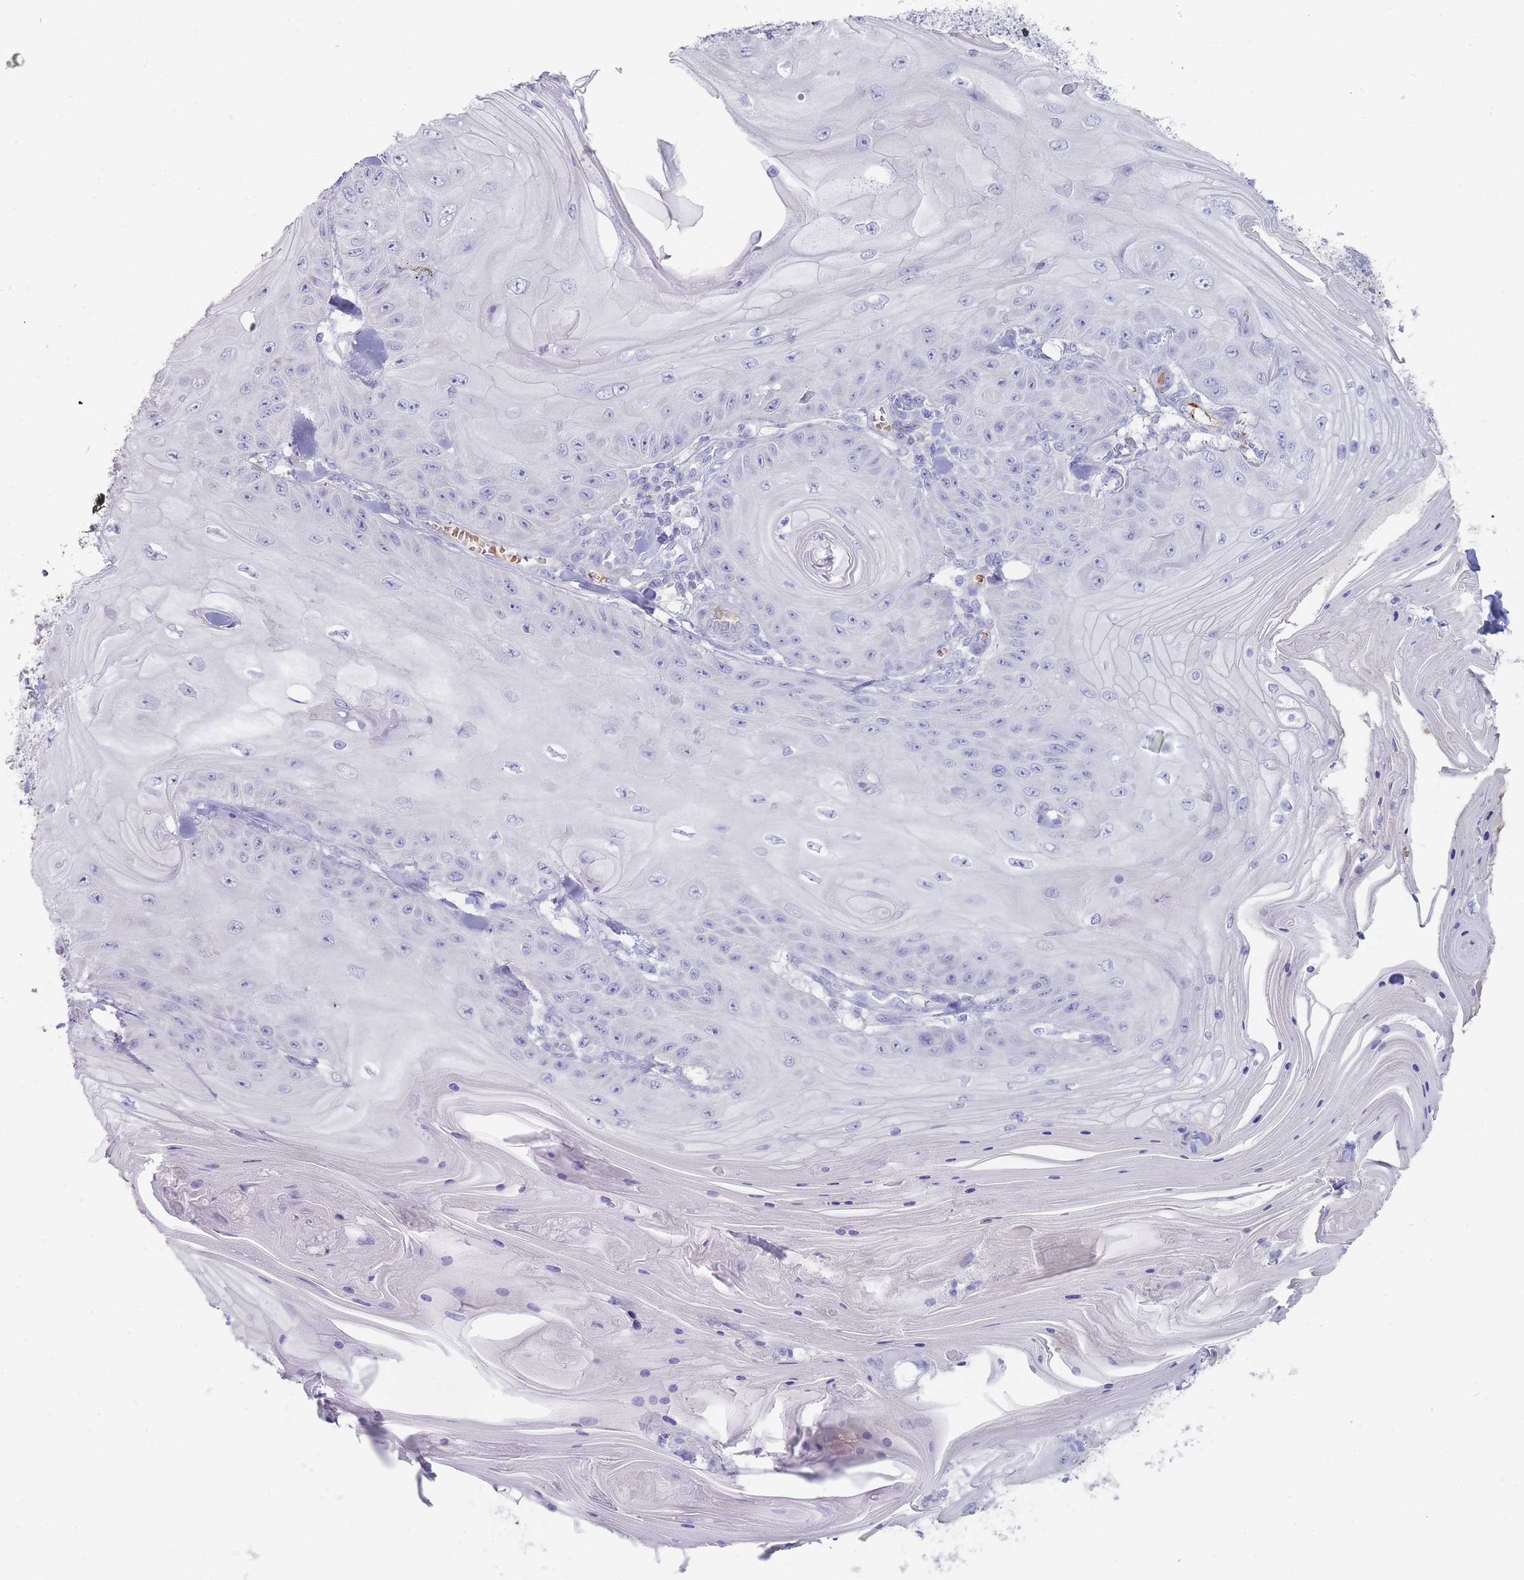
{"staining": {"intensity": "negative", "quantity": "none", "location": "none"}, "tissue": "skin cancer", "cell_type": "Tumor cells", "image_type": "cancer", "snomed": [{"axis": "morphology", "description": "Squamous cell carcinoma, NOS"}, {"axis": "topography", "description": "Skin"}], "caption": "Immunohistochemical staining of human skin cancer (squamous cell carcinoma) displays no significant expression in tumor cells.", "gene": "HBG2", "patient": {"sex": "female", "age": 78}}